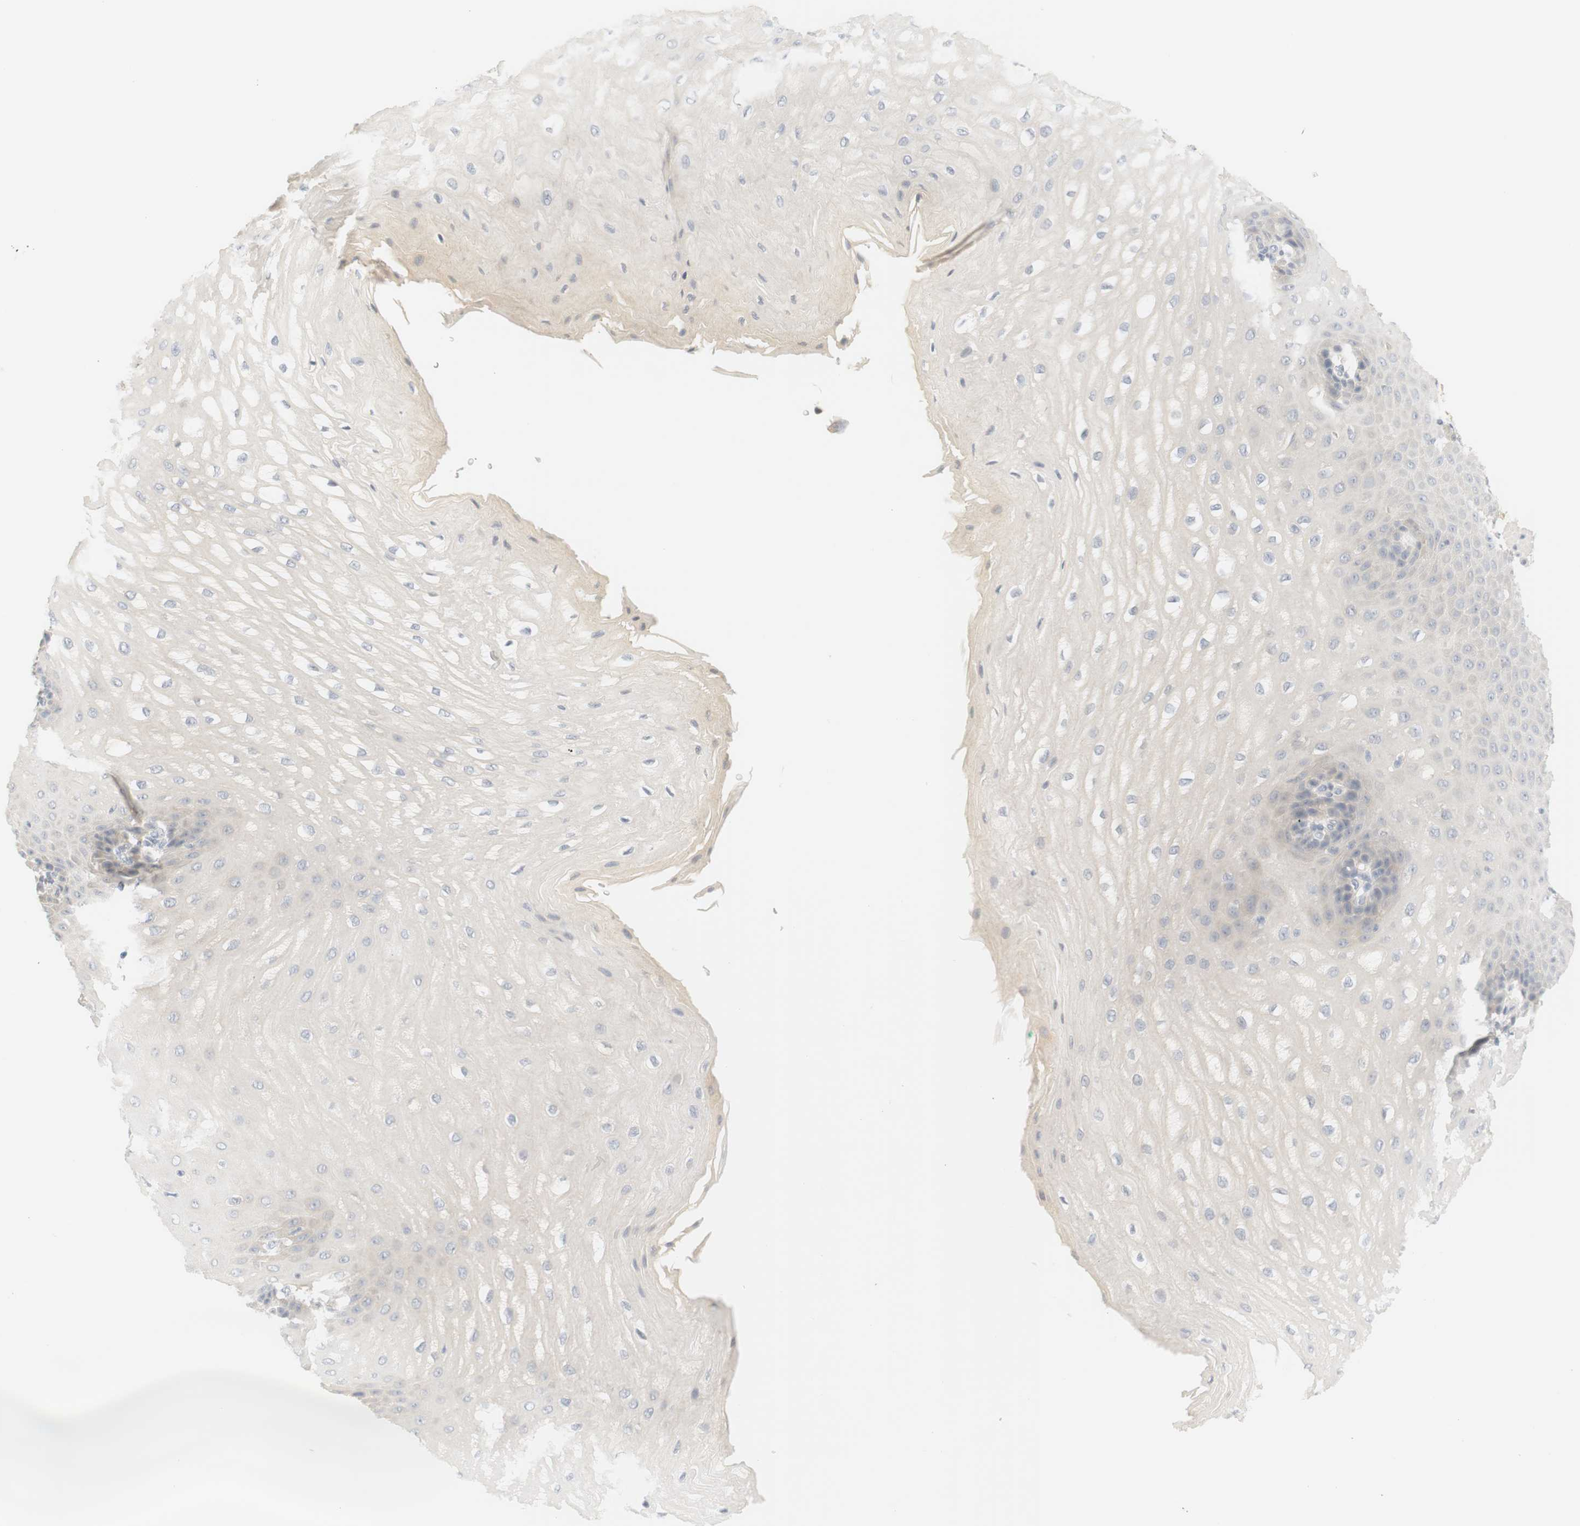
{"staining": {"intensity": "weak", "quantity": "<25%", "location": "cytoplasmic/membranous"}, "tissue": "esophagus", "cell_type": "Squamous epithelial cells", "image_type": "normal", "snomed": [{"axis": "morphology", "description": "Normal tissue, NOS"}, {"axis": "topography", "description": "Esophagus"}], "caption": "Image shows no protein positivity in squamous epithelial cells of normal esophagus. (Brightfield microscopy of DAB IHC at high magnification).", "gene": "RTN3", "patient": {"sex": "male", "age": 54}}